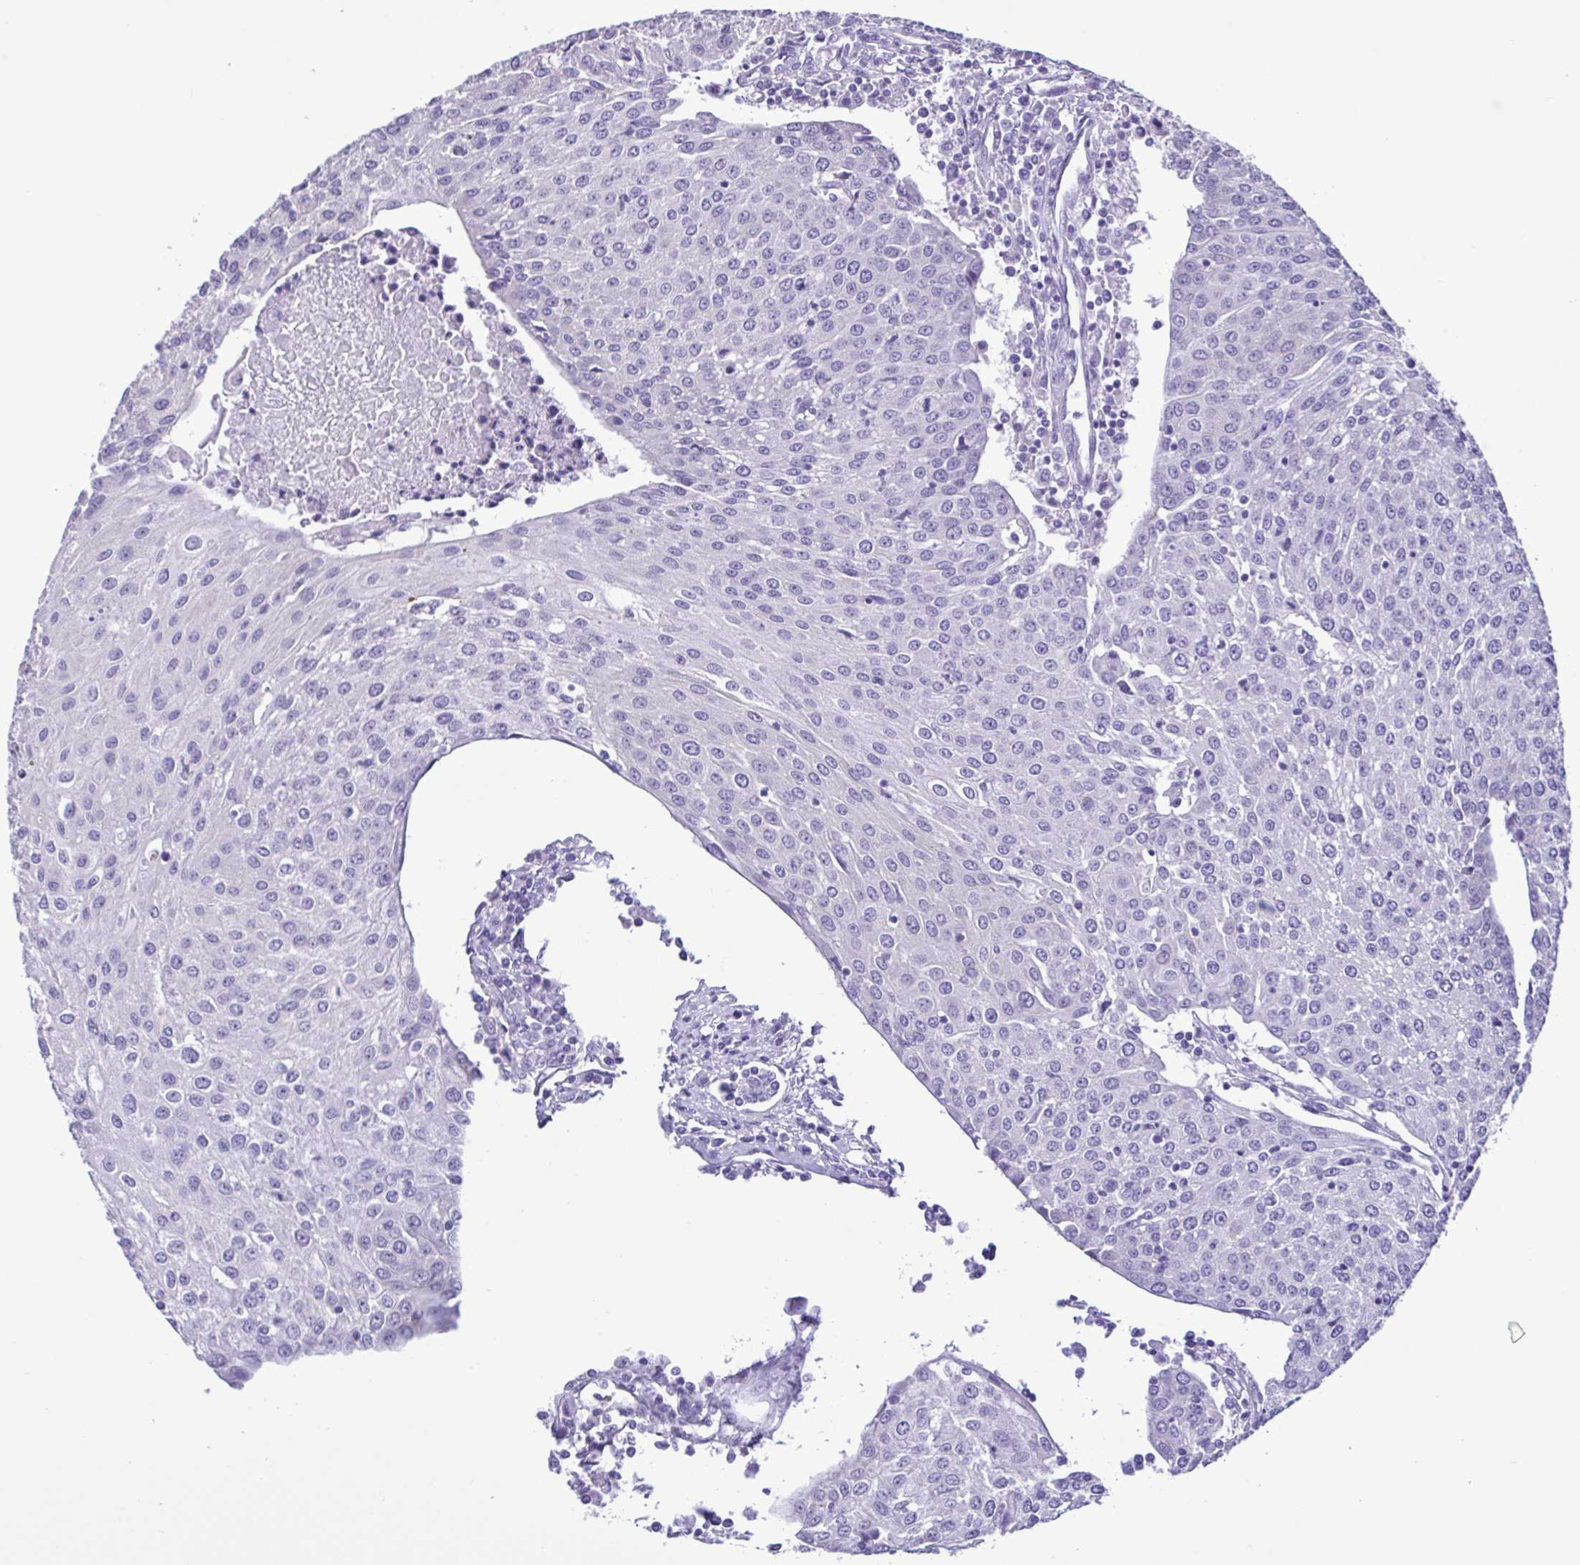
{"staining": {"intensity": "negative", "quantity": "none", "location": "none"}, "tissue": "urothelial cancer", "cell_type": "Tumor cells", "image_type": "cancer", "snomed": [{"axis": "morphology", "description": "Urothelial carcinoma, High grade"}, {"axis": "topography", "description": "Urinary bladder"}], "caption": "Tumor cells are negative for protein expression in human high-grade urothelial carcinoma.", "gene": "CBY2", "patient": {"sex": "female", "age": 85}}